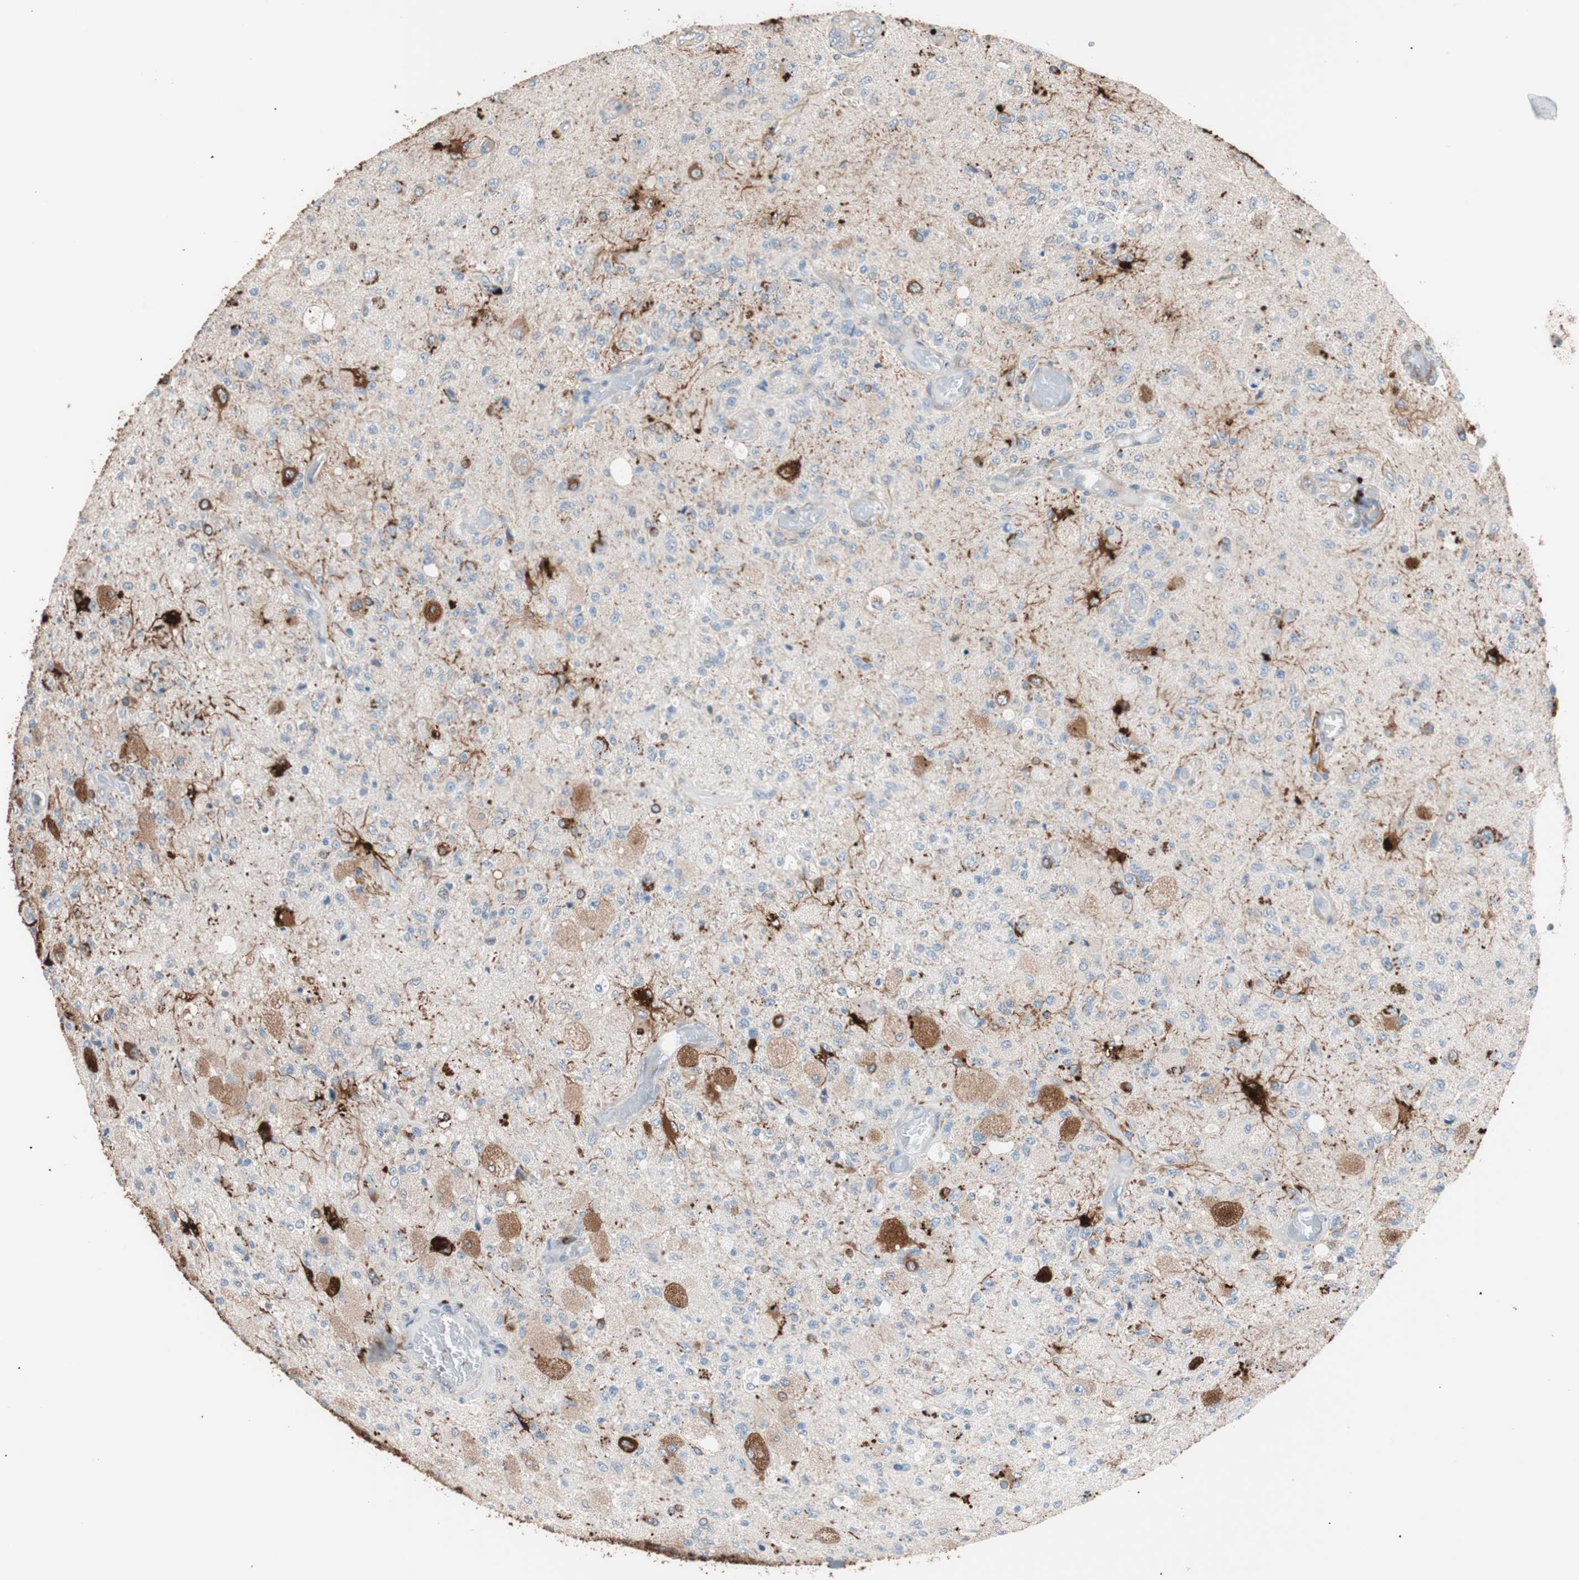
{"staining": {"intensity": "moderate", "quantity": "<25%", "location": "cytoplasmic/membranous"}, "tissue": "glioma", "cell_type": "Tumor cells", "image_type": "cancer", "snomed": [{"axis": "morphology", "description": "Normal tissue, NOS"}, {"axis": "morphology", "description": "Glioma, malignant, High grade"}, {"axis": "topography", "description": "Cerebral cortex"}], "caption": "Tumor cells show low levels of moderate cytoplasmic/membranous positivity in about <25% of cells in human glioma. (IHC, brightfield microscopy, high magnification).", "gene": "SMG1", "patient": {"sex": "male", "age": 77}}